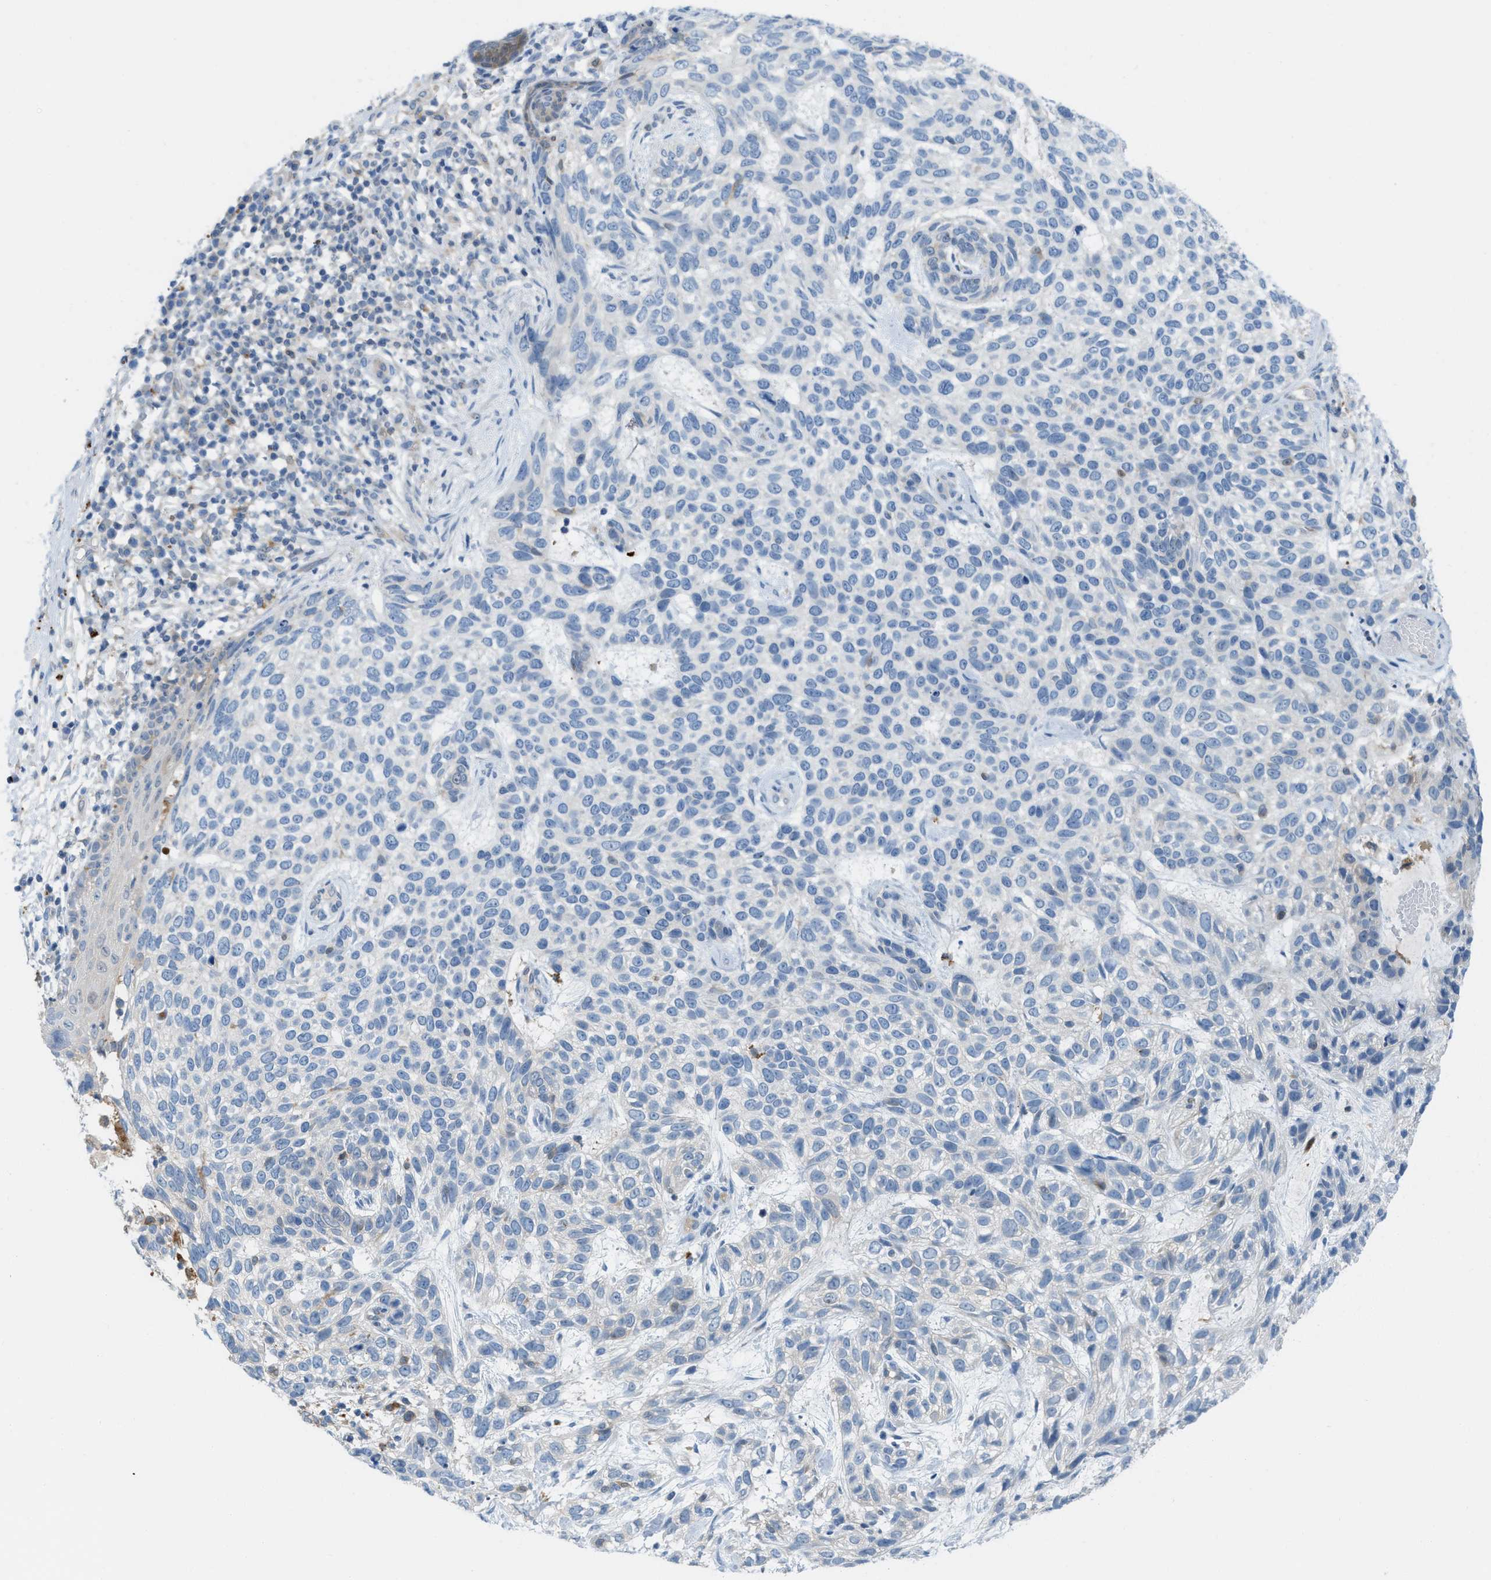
{"staining": {"intensity": "negative", "quantity": "none", "location": "none"}, "tissue": "skin cancer", "cell_type": "Tumor cells", "image_type": "cancer", "snomed": [{"axis": "morphology", "description": "Normal tissue, NOS"}, {"axis": "morphology", "description": "Basal cell carcinoma"}, {"axis": "topography", "description": "Skin"}], "caption": "Protein analysis of skin cancer (basal cell carcinoma) shows no significant staining in tumor cells.", "gene": "CSTB", "patient": {"sex": "male", "age": 79}}